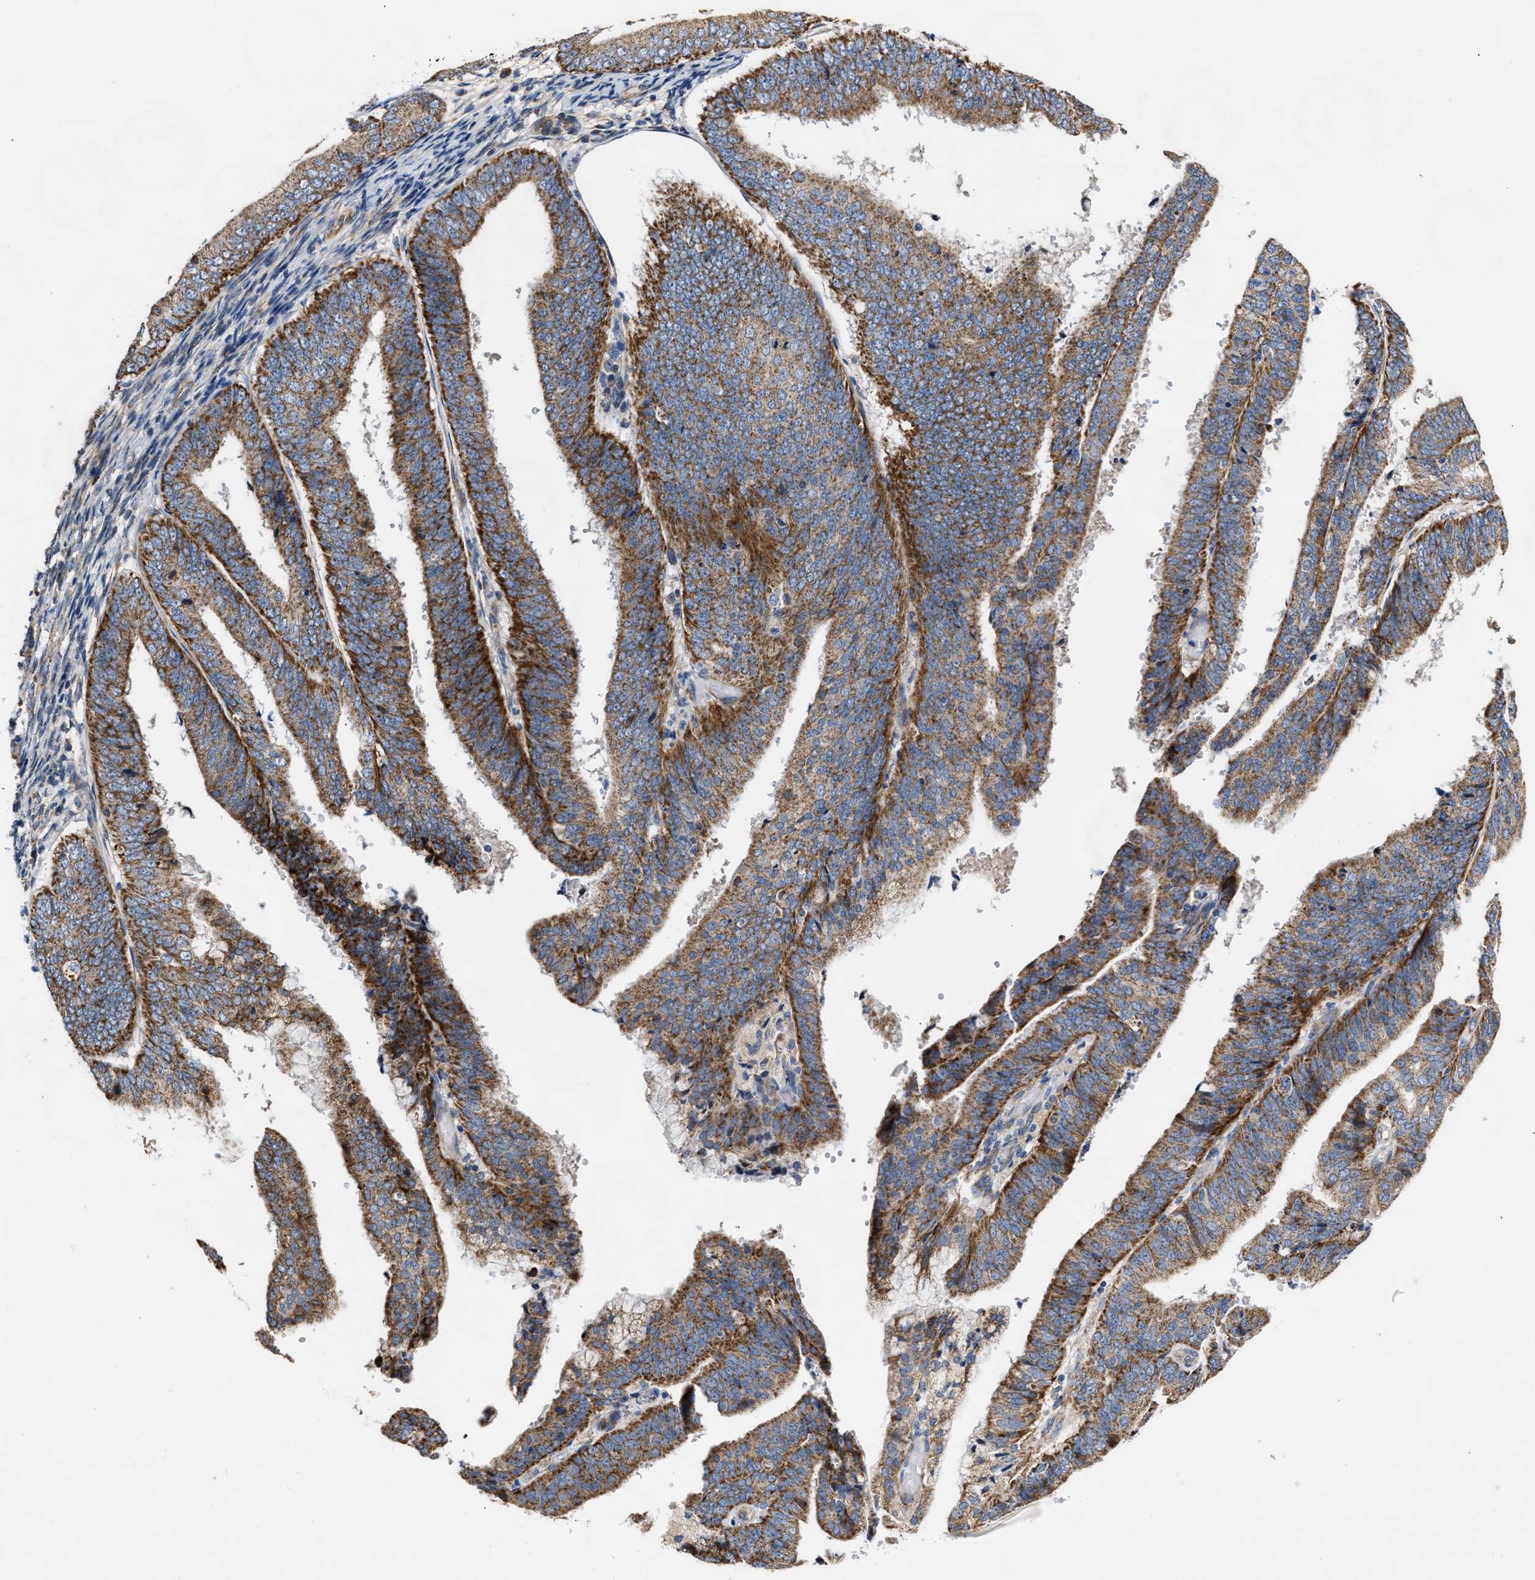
{"staining": {"intensity": "strong", "quantity": ">75%", "location": "cytoplasmic/membranous"}, "tissue": "endometrial cancer", "cell_type": "Tumor cells", "image_type": "cancer", "snomed": [{"axis": "morphology", "description": "Adenocarcinoma, NOS"}, {"axis": "topography", "description": "Endometrium"}], "caption": "DAB (3,3'-diaminobenzidine) immunohistochemical staining of human endometrial cancer exhibits strong cytoplasmic/membranous protein staining in about >75% of tumor cells.", "gene": "MALSU1", "patient": {"sex": "female", "age": 63}}